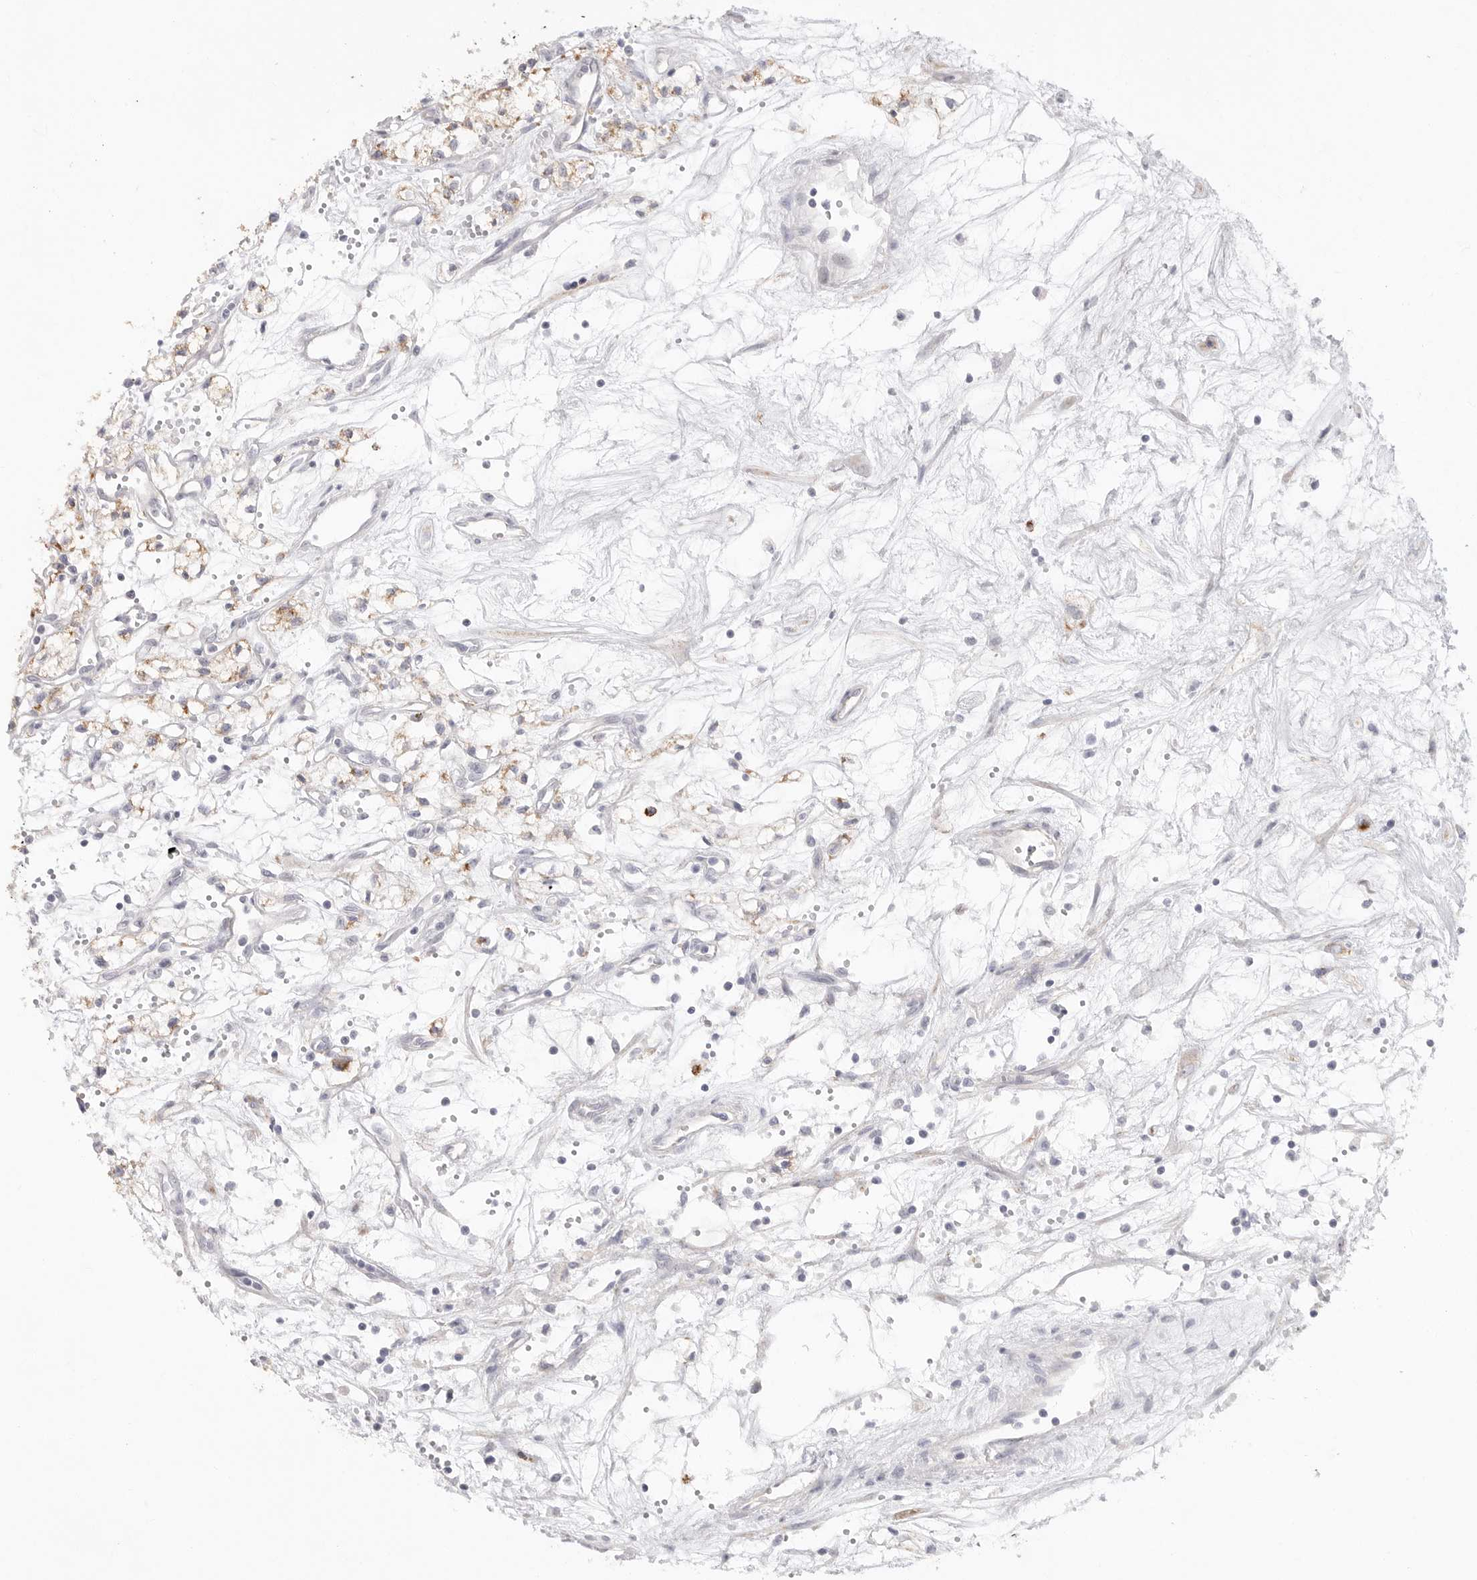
{"staining": {"intensity": "moderate", "quantity": ">75%", "location": "cytoplasmic/membranous"}, "tissue": "renal cancer", "cell_type": "Tumor cells", "image_type": "cancer", "snomed": [{"axis": "morphology", "description": "Adenocarcinoma, NOS"}, {"axis": "topography", "description": "Kidney"}], "caption": "The immunohistochemical stain labels moderate cytoplasmic/membranous expression in tumor cells of adenocarcinoma (renal) tissue. The staining was performed using DAB to visualize the protein expression in brown, while the nuclei were stained in blue with hematoxylin (Magnification: 20x).", "gene": "ELP3", "patient": {"sex": "male", "age": 59}}